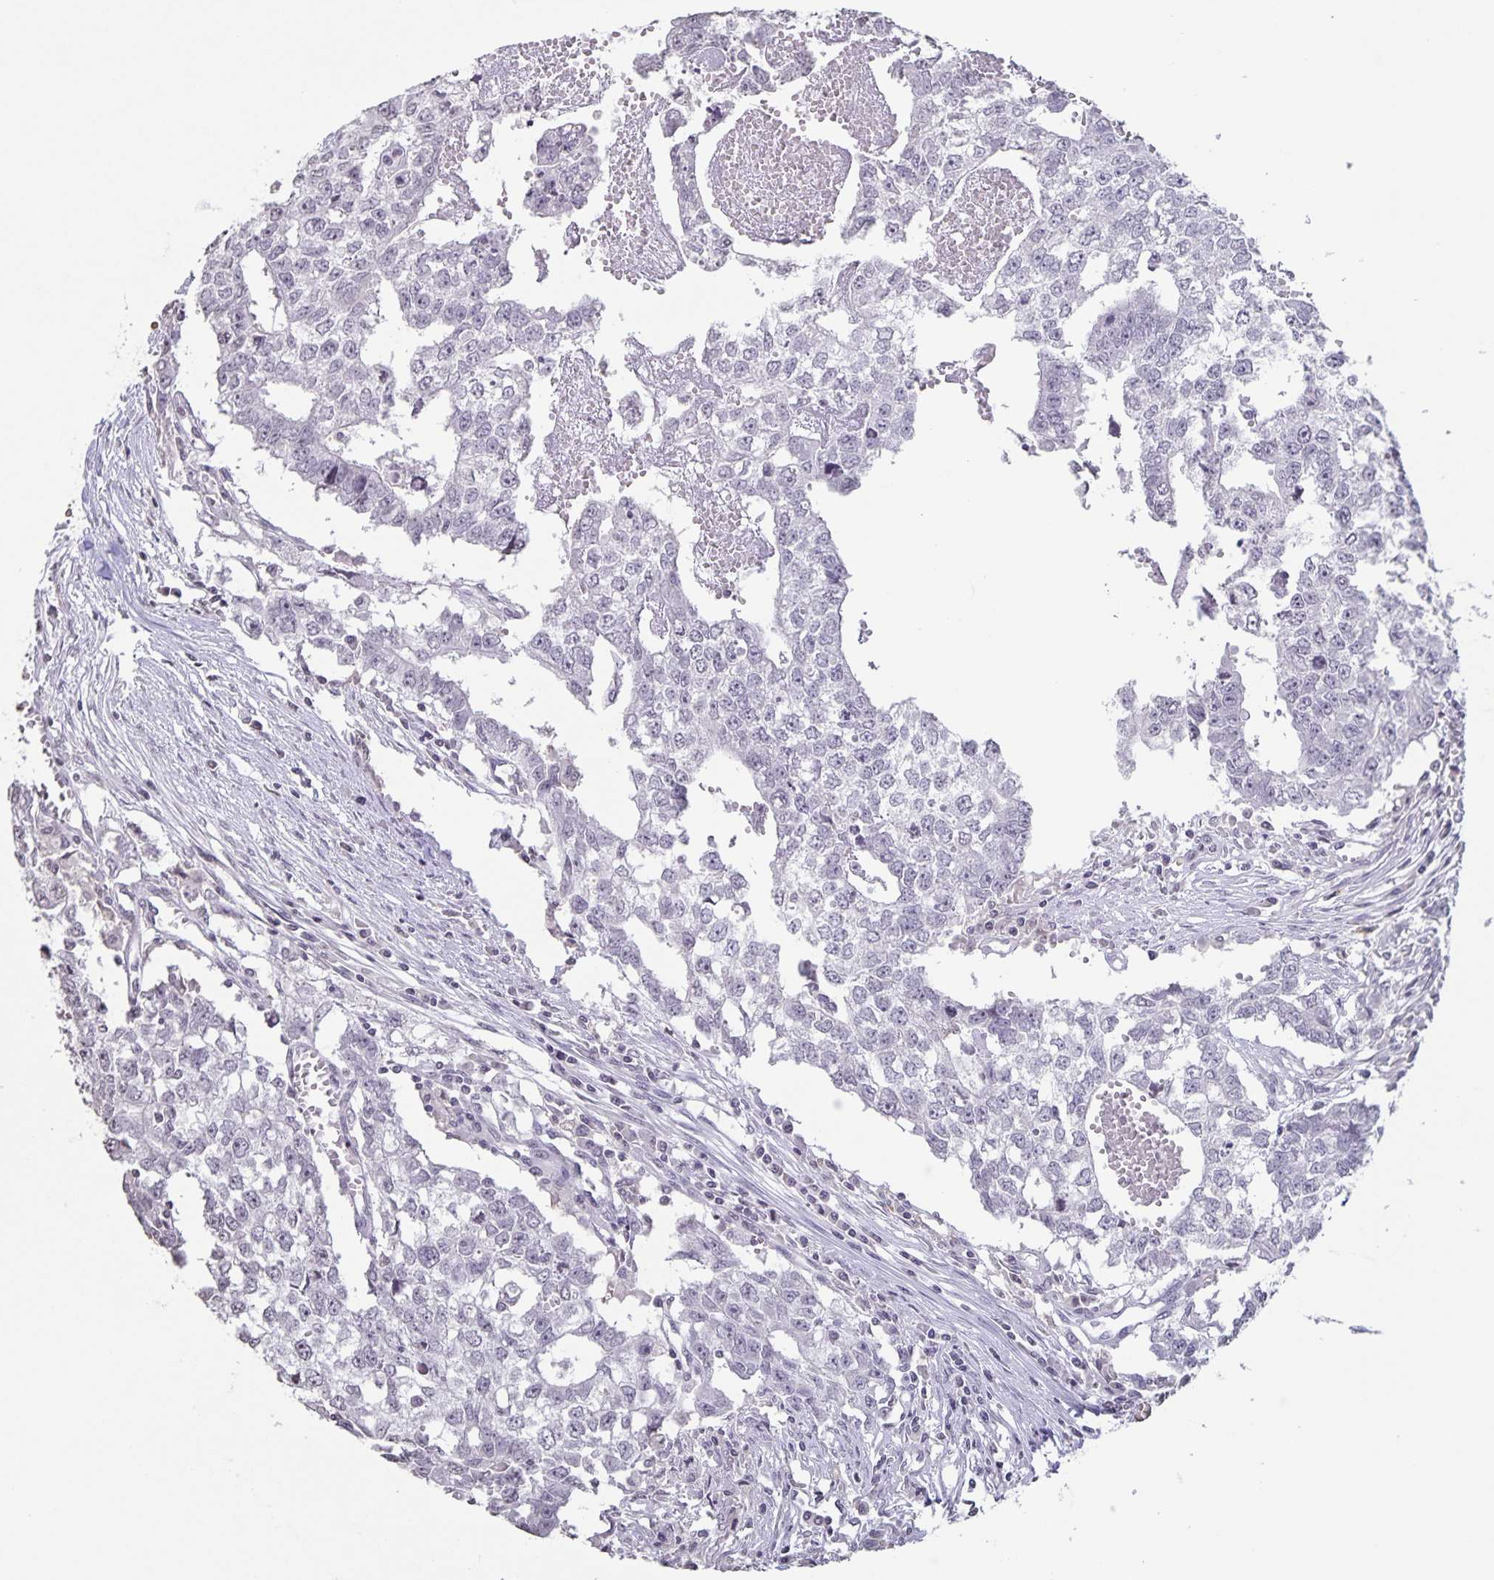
{"staining": {"intensity": "negative", "quantity": "none", "location": "none"}, "tissue": "testis cancer", "cell_type": "Tumor cells", "image_type": "cancer", "snomed": [{"axis": "morphology", "description": "Carcinoma, Embryonal, NOS"}, {"axis": "morphology", "description": "Teratoma, malignant, NOS"}, {"axis": "topography", "description": "Testis"}], "caption": "DAB immunohistochemical staining of testis cancer reveals no significant staining in tumor cells.", "gene": "AQP4", "patient": {"sex": "male", "age": 24}}